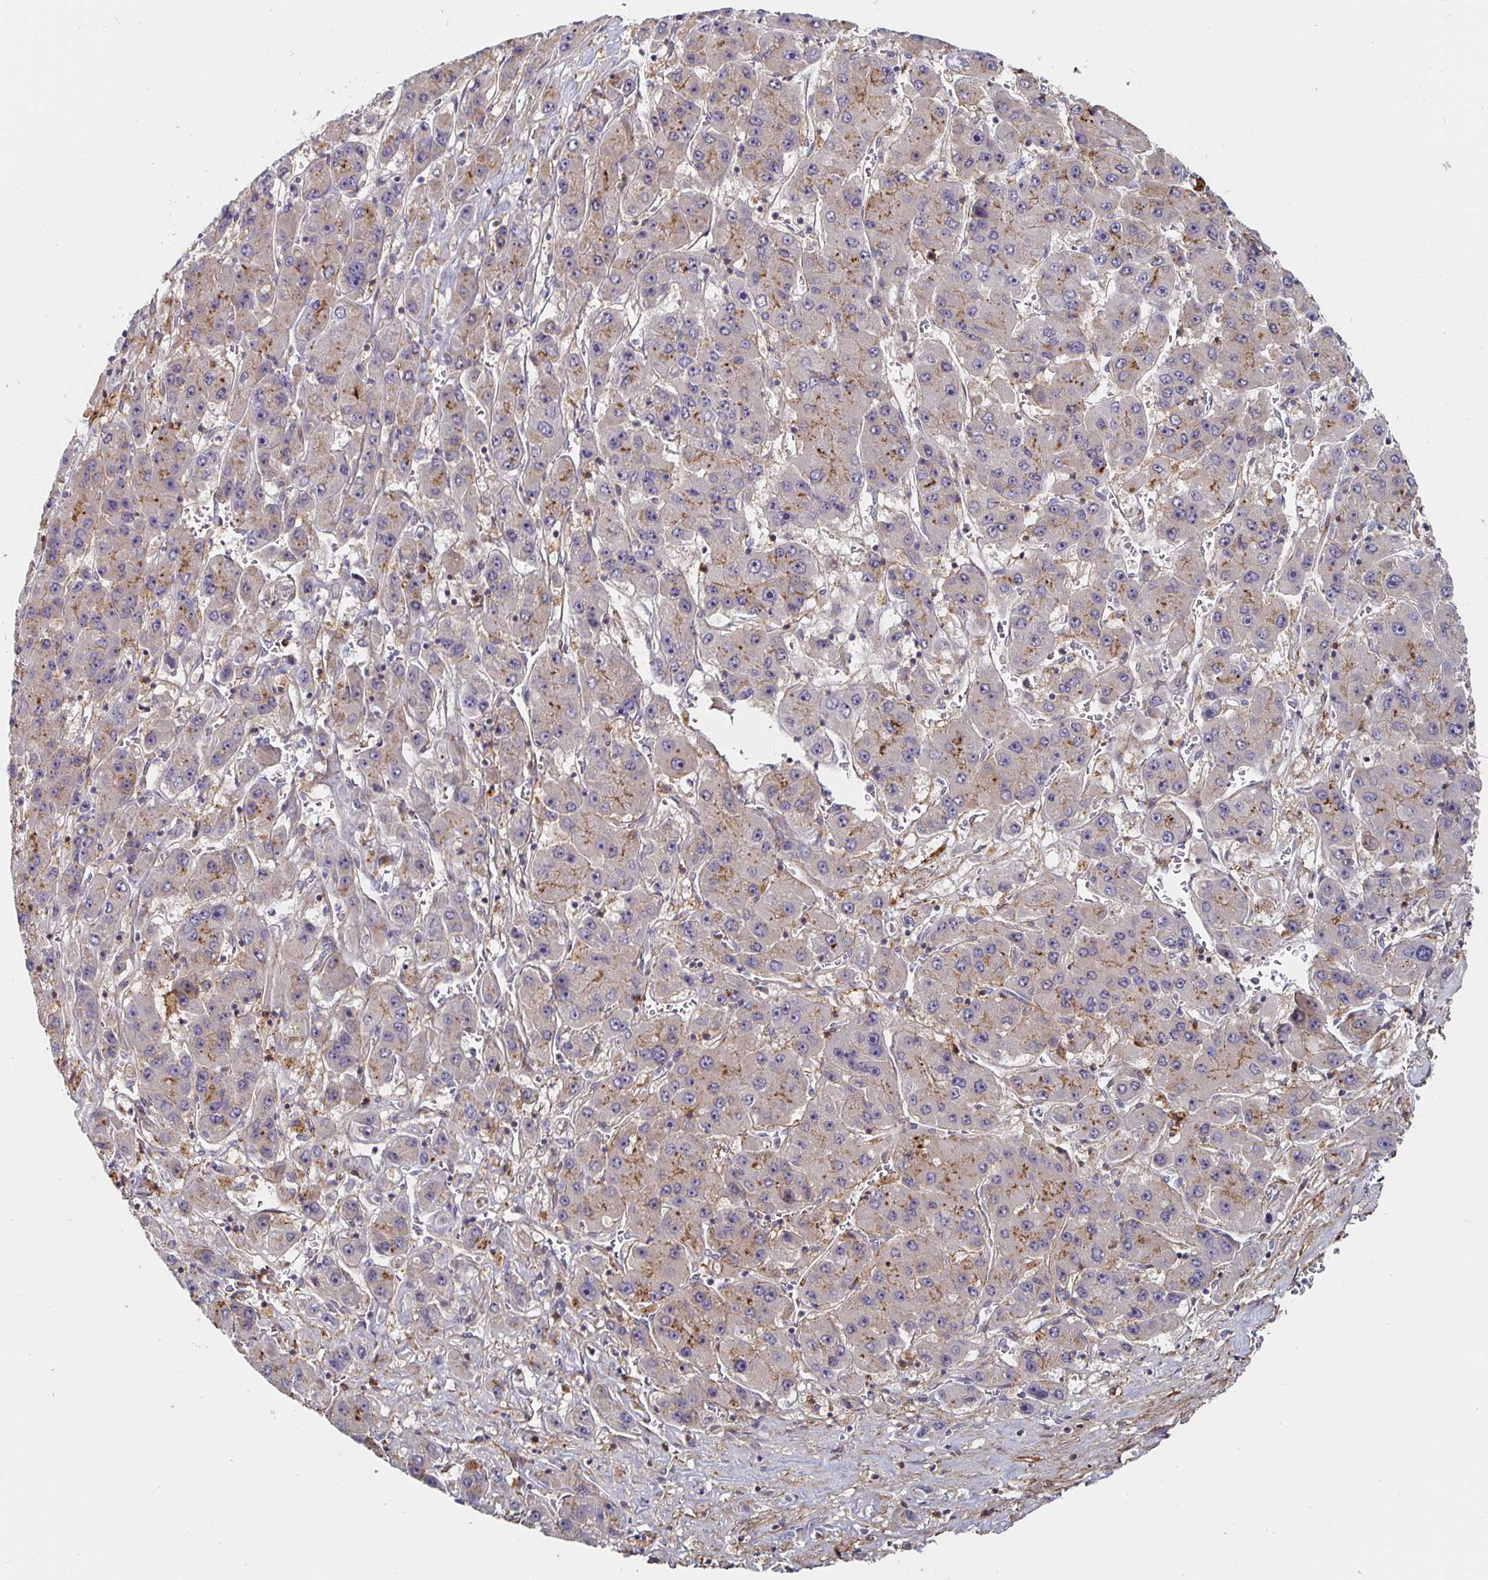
{"staining": {"intensity": "moderate", "quantity": "25%-75%", "location": "cytoplasmic/membranous"}, "tissue": "liver cancer", "cell_type": "Tumor cells", "image_type": "cancer", "snomed": [{"axis": "morphology", "description": "Carcinoma, Hepatocellular, NOS"}, {"axis": "topography", "description": "Liver"}], "caption": "Liver cancer (hepatocellular carcinoma) stained with IHC exhibits moderate cytoplasmic/membranous expression in about 25%-75% of tumor cells.", "gene": "GJA4", "patient": {"sex": "female", "age": 61}}